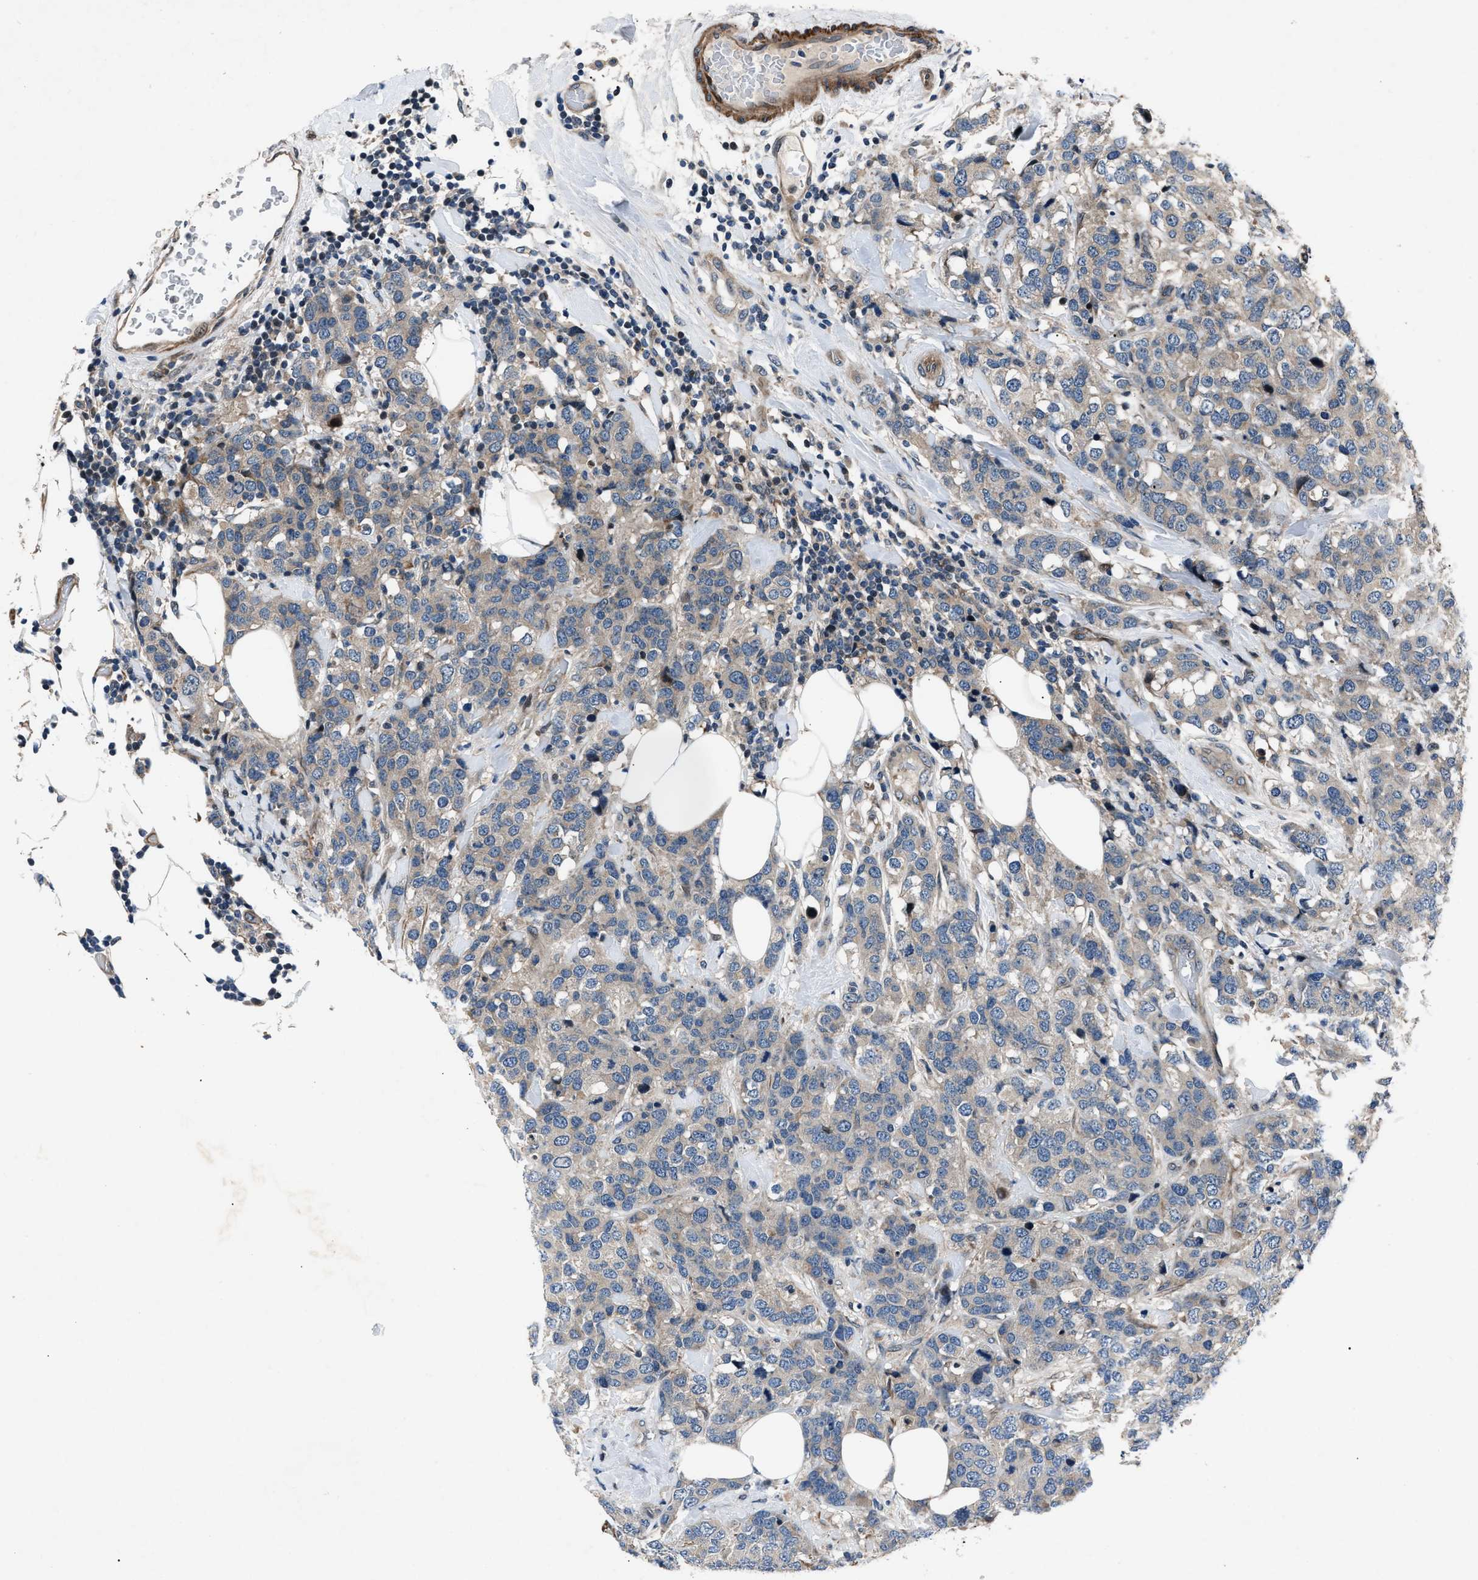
{"staining": {"intensity": "negative", "quantity": "none", "location": "none"}, "tissue": "breast cancer", "cell_type": "Tumor cells", "image_type": "cancer", "snomed": [{"axis": "morphology", "description": "Lobular carcinoma"}, {"axis": "topography", "description": "Breast"}], "caption": "Breast lobular carcinoma was stained to show a protein in brown. There is no significant expression in tumor cells.", "gene": "DYNC2I1", "patient": {"sex": "female", "age": 59}}